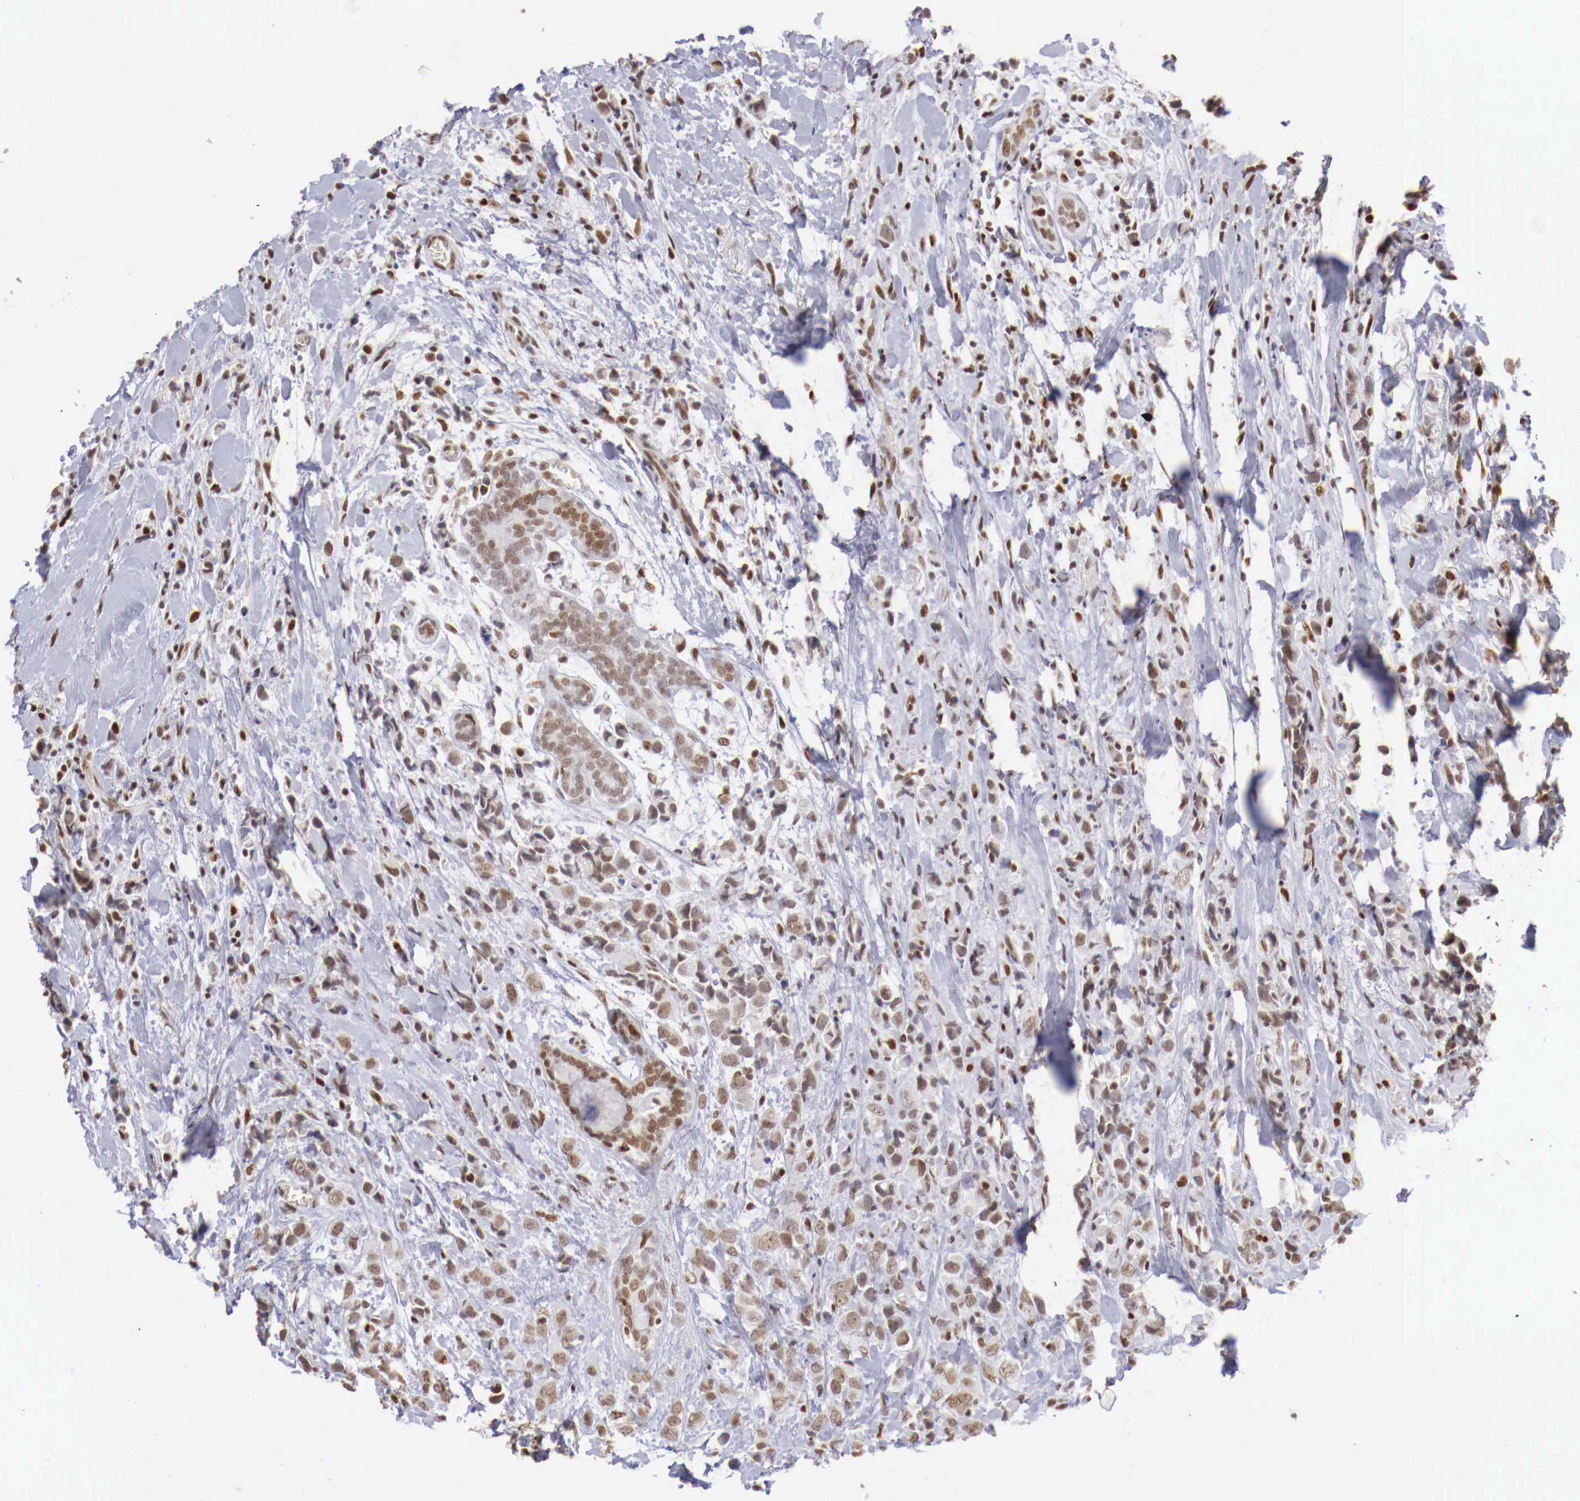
{"staining": {"intensity": "moderate", "quantity": ">75%", "location": "nuclear"}, "tissue": "breast cancer", "cell_type": "Tumor cells", "image_type": "cancer", "snomed": [{"axis": "morphology", "description": "Lobular carcinoma"}, {"axis": "topography", "description": "Breast"}], "caption": "DAB immunohistochemical staining of human breast cancer shows moderate nuclear protein expression in approximately >75% of tumor cells. (IHC, brightfield microscopy, high magnification).", "gene": "MAX", "patient": {"sex": "female", "age": 57}}